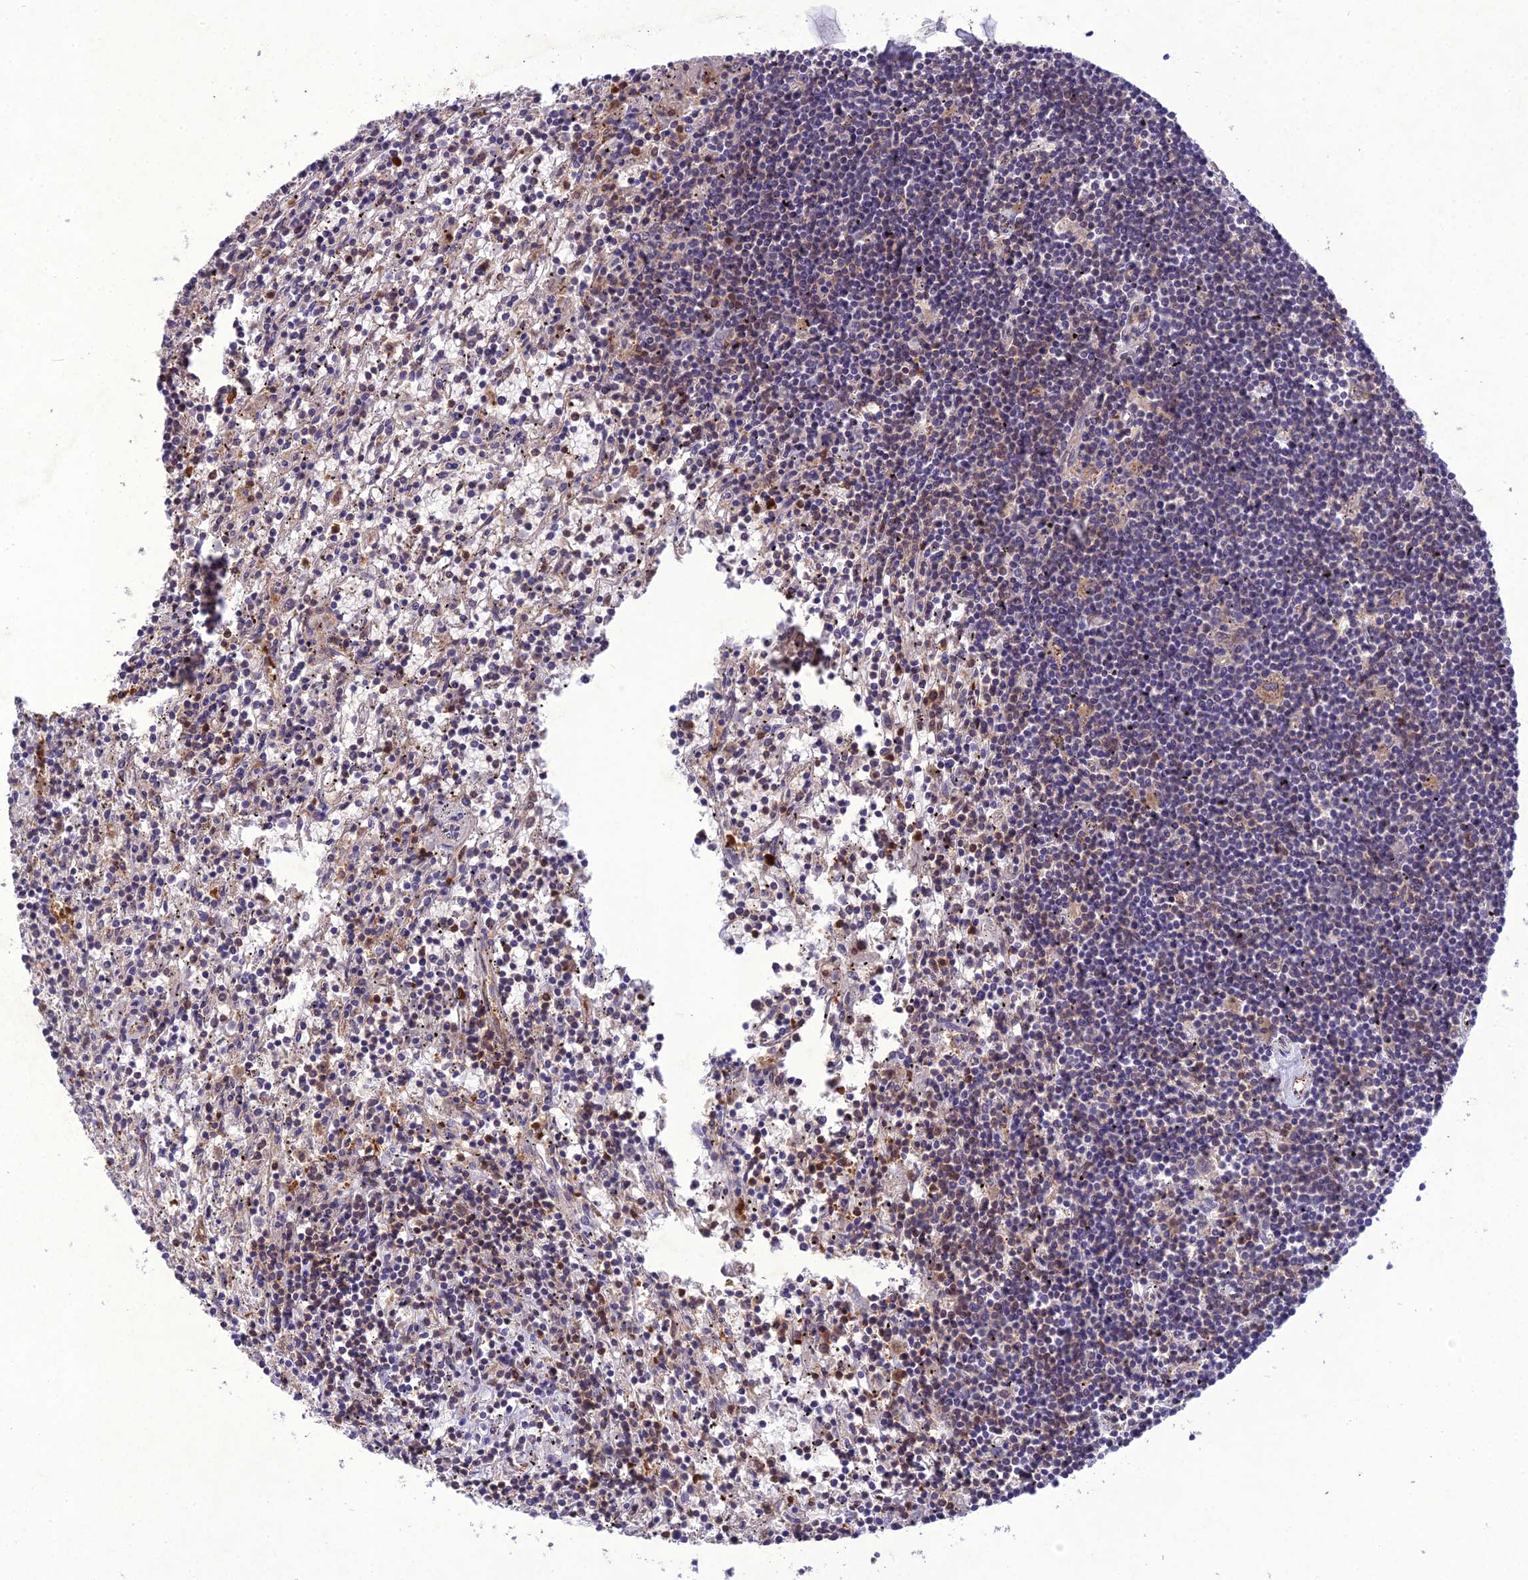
{"staining": {"intensity": "moderate", "quantity": "<25%", "location": "nuclear"}, "tissue": "lymphoma", "cell_type": "Tumor cells", "image_type": "cancer", "snomed": [{"axis": "morphology", "description": "Malignant lymphoma, non-Hodgkin's type, Low grade"}, {"axis": "topography", "description": "Spleen"}], "caption": "Immunohistochemistry photomicrograph of human malignant lymphoma, non-Hodgkin's type (low-grade) stained for a protein (brown), which shows low levels of moderate nuclear expression in about <25% of tumor cells.", "gene": "GDF6", "patient": {"sex": "male", "age": 76}}